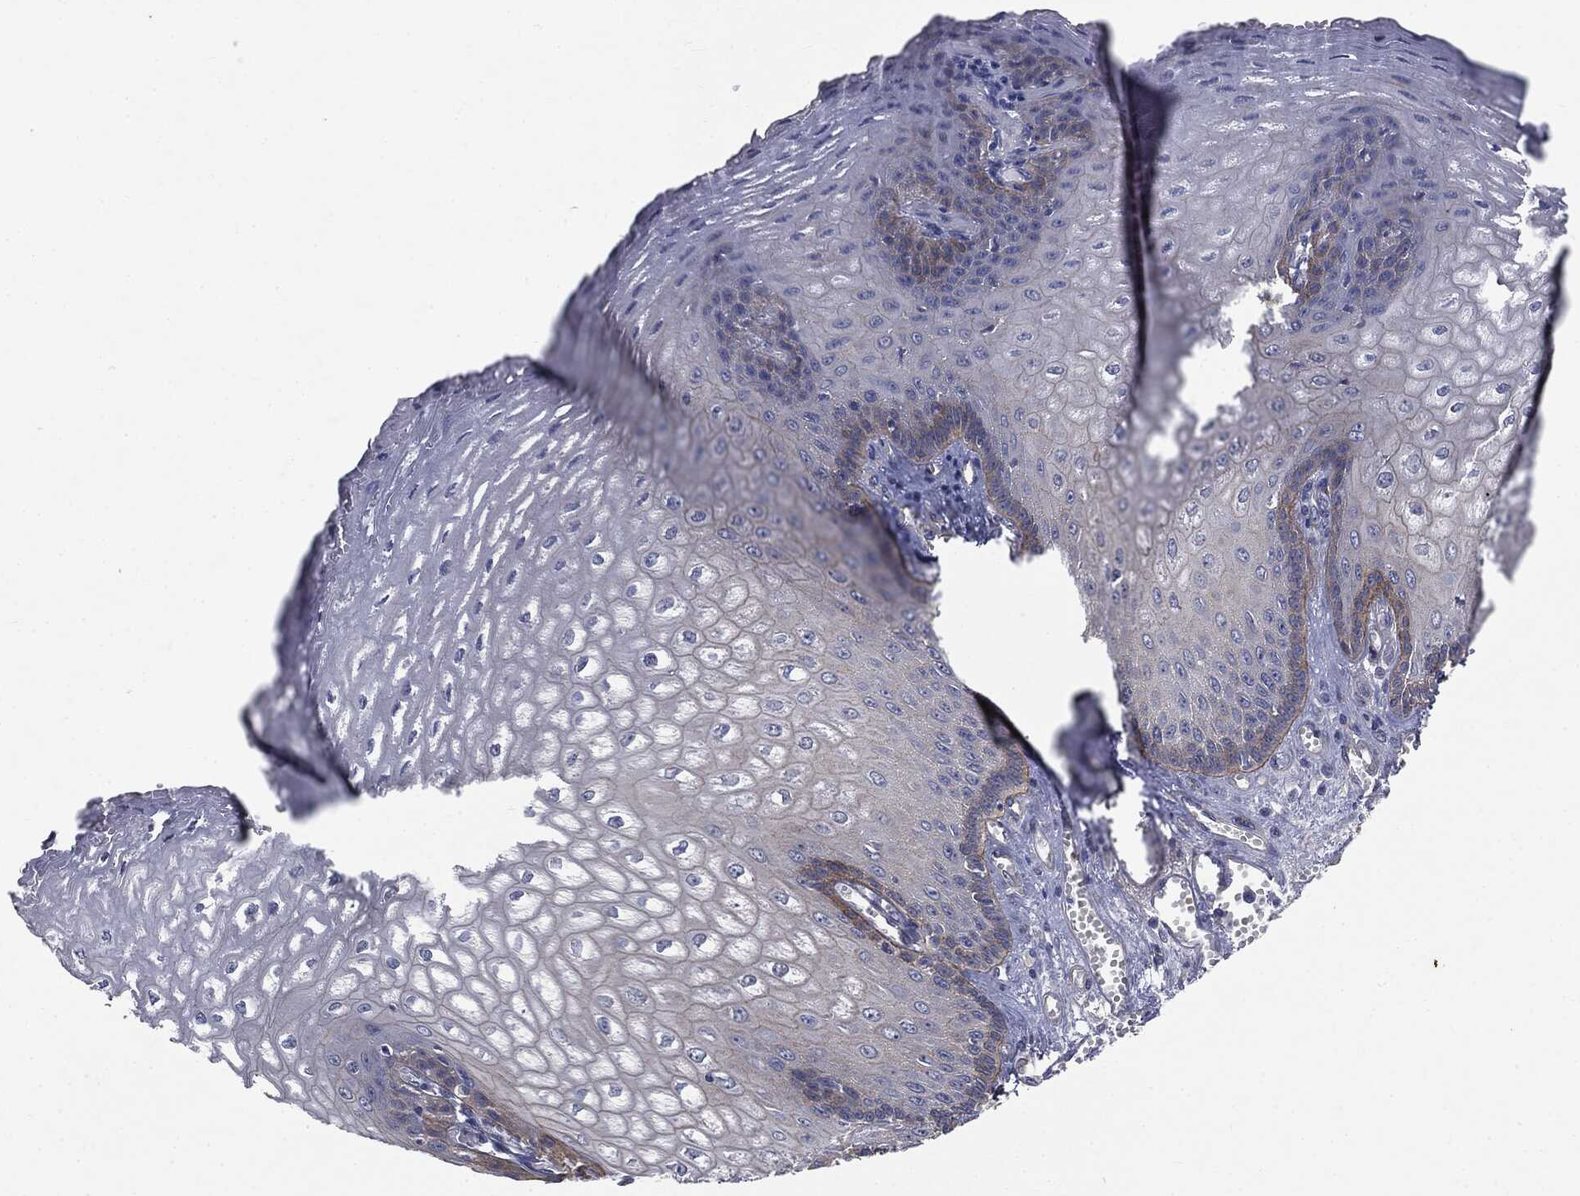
{"staining": {"intensity": "negative", "quantity": "none", "location": "none"}, "tissue": "esophagus", "cell_type": "Squamous epithelial cells", "image_type": "normal", "snomed": [{"axis": "morphology", "description": "Normal tissue, NOS"}, {"axis": "topography", "description": "Esophagus"}], "caption": "A high-resolution photomicrograph shows immunohistochemistry (IHC) staining of normal esophagus, which shows no significant positivity in squamous epithelial cells.", "gene": "EPS15L1", "patient": {"sex": "male", "age": 58}}